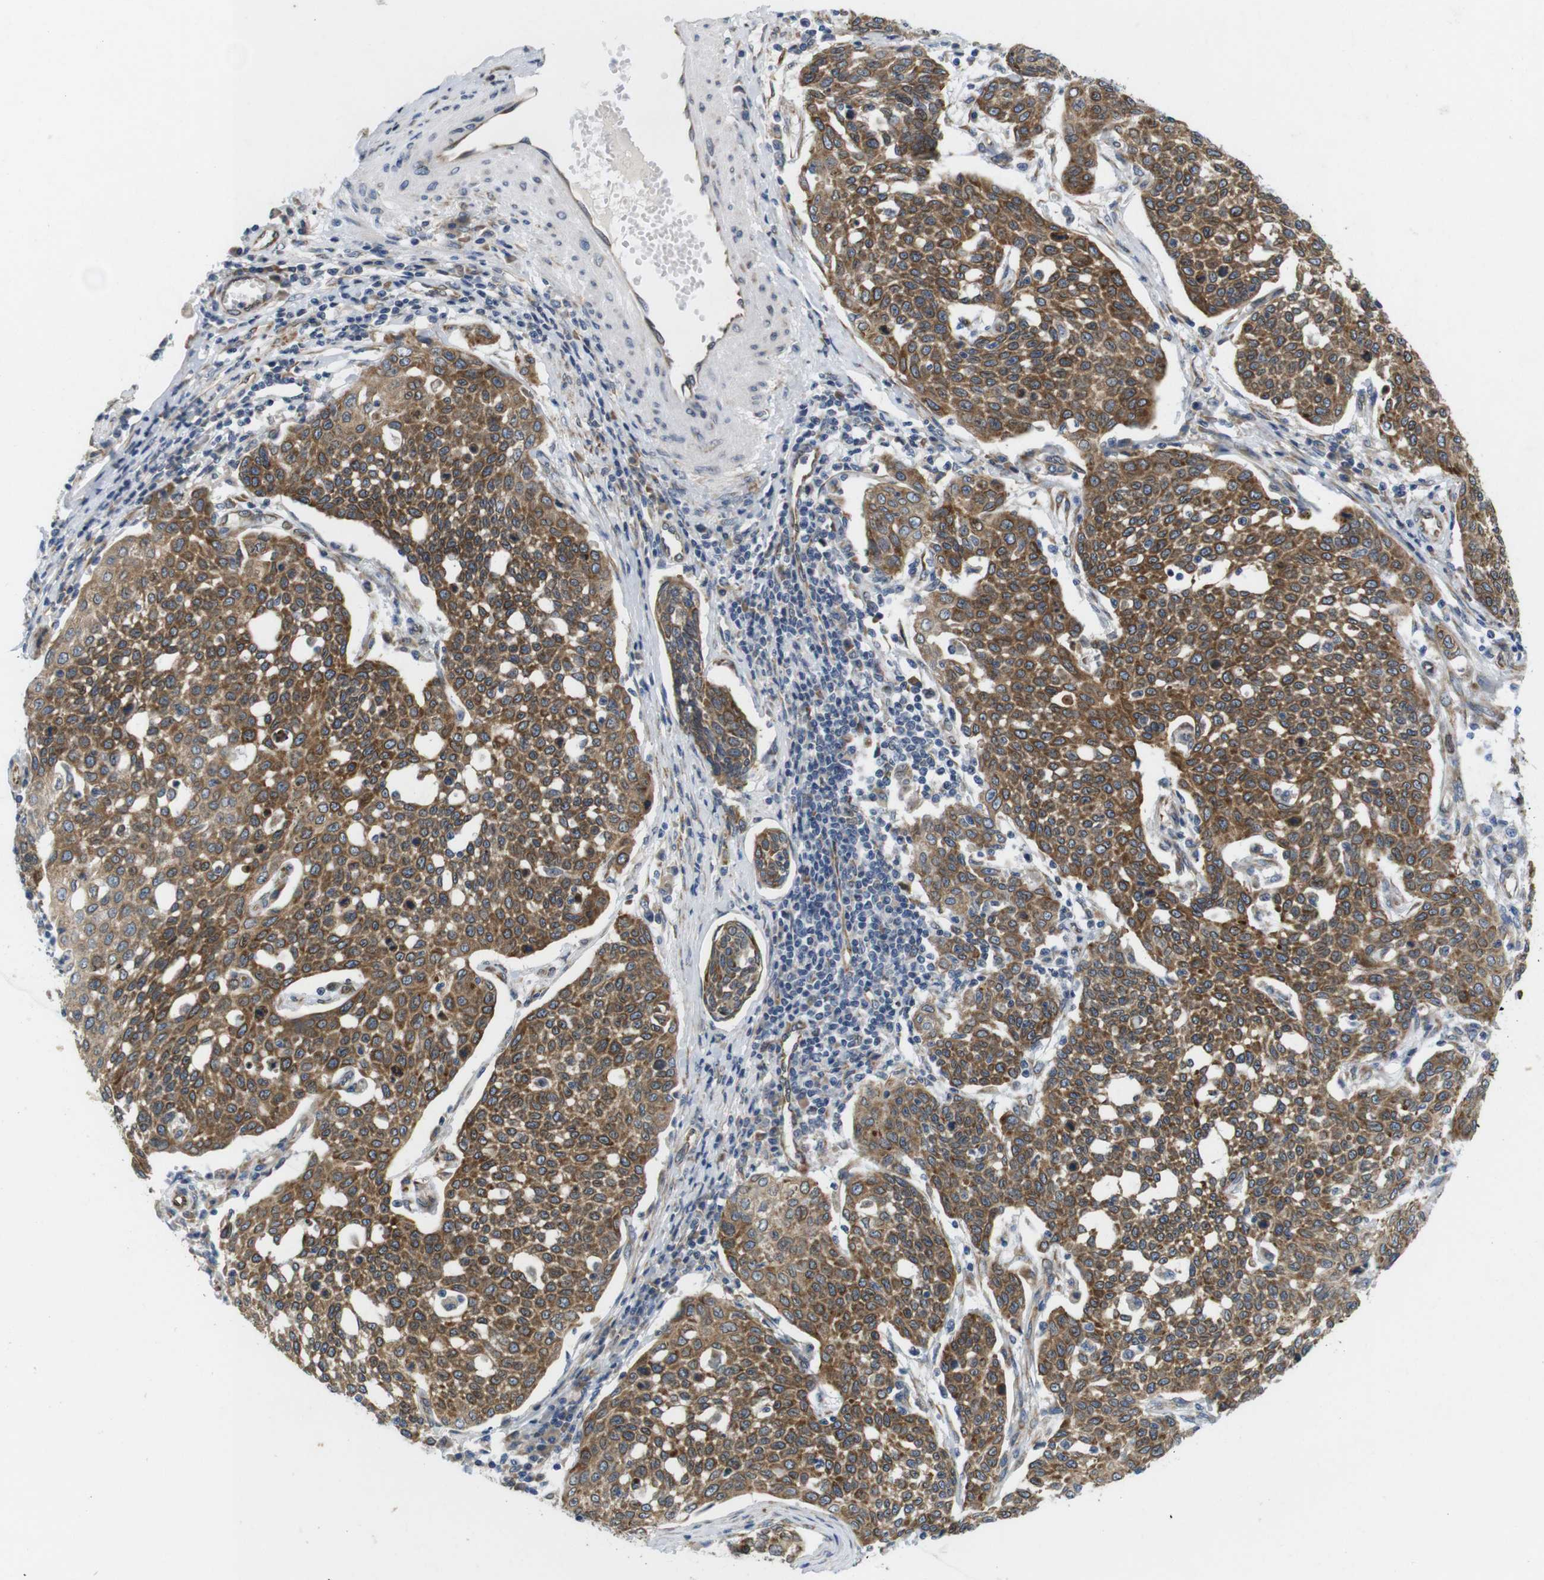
{"staining": {"intensity": "strong", "quantity": ">75%", "location": "cytoplasmic/membranous"}, "tissue": "cervical cancer", "cell_type": "Tumor cells", "image_type": "cancer", "snomed": [{"axis": "morphology", "description": "Squamous cell carcinoma, NOS"}, {"axis": "topography", "description": "Cervix"}], "caption": "High-magnification brightfield microscopy of cervical cancer stained with DAB (3,3'-diaminobenzidine) (brown) and counterstained with hematoxylin (blue). tumor cells exhibit strong cytoplasmic/membranous positivity is seen in approximately>75% of cells. Immunohistochemistry stains the protein of interest in brown and the nuclei are stained blue.", "gene": "HACD3", "patient": {"sex": "female", "age": 34}}